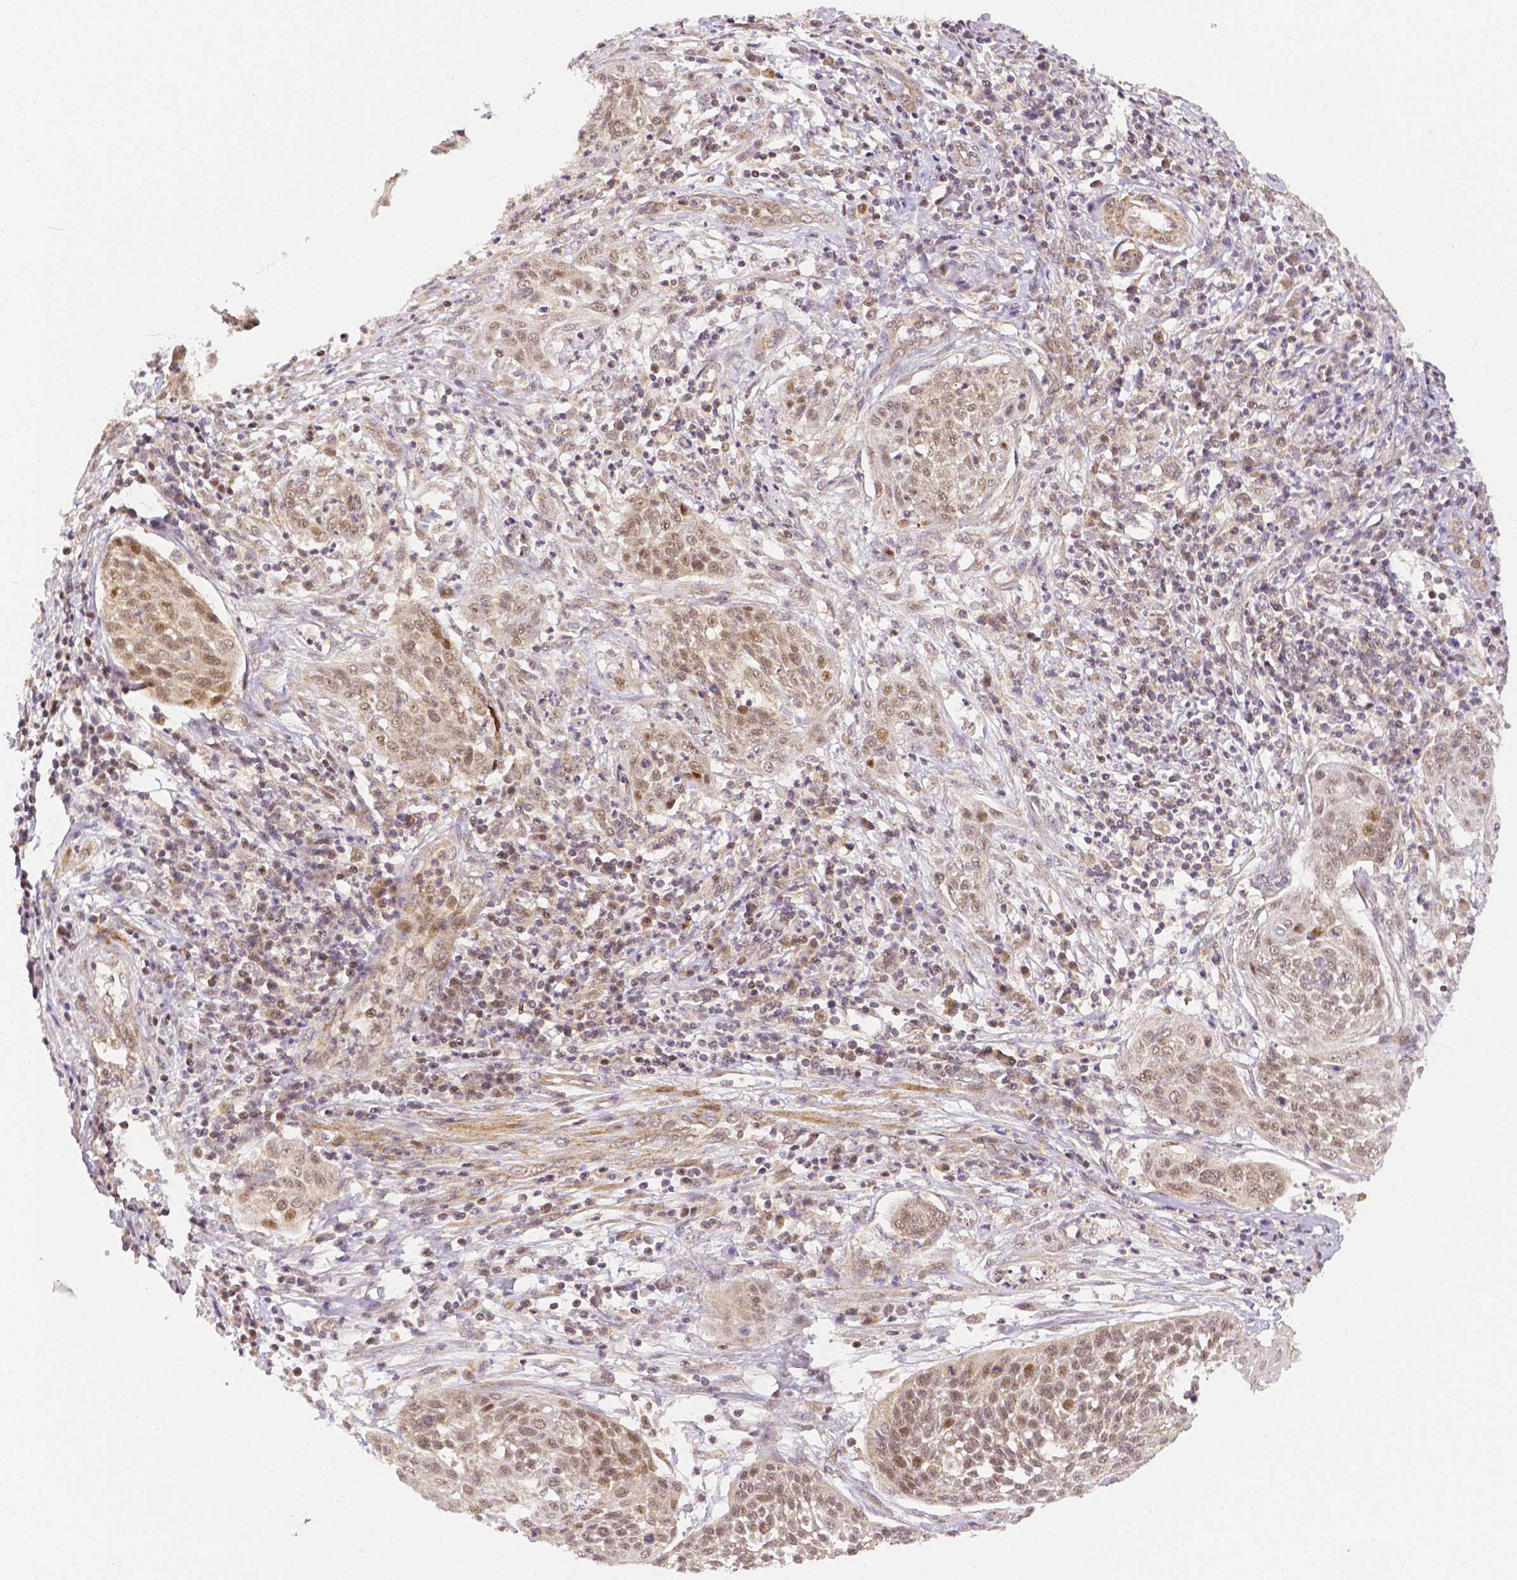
{"staining": {"intensity": "moderate", "quantity": "25%-75%", "location": "nuclear"}, "tissue": "cervical cancer", "cell_type": "Tumor cells", "image_type": "cancer", "snomed": [{"axis": "morphology", "description": "Squamous cell carcinoma, NOS"}, {"axis": "topography", "description": "Cervix"}], "caption": "Protein analysis of cervical cancer tissue demonstrates moderate nuclear expression in about 25%-75% of tumor cells.", "gene": "RHOT1", "patient": {"sex": "female", "age": 34}}